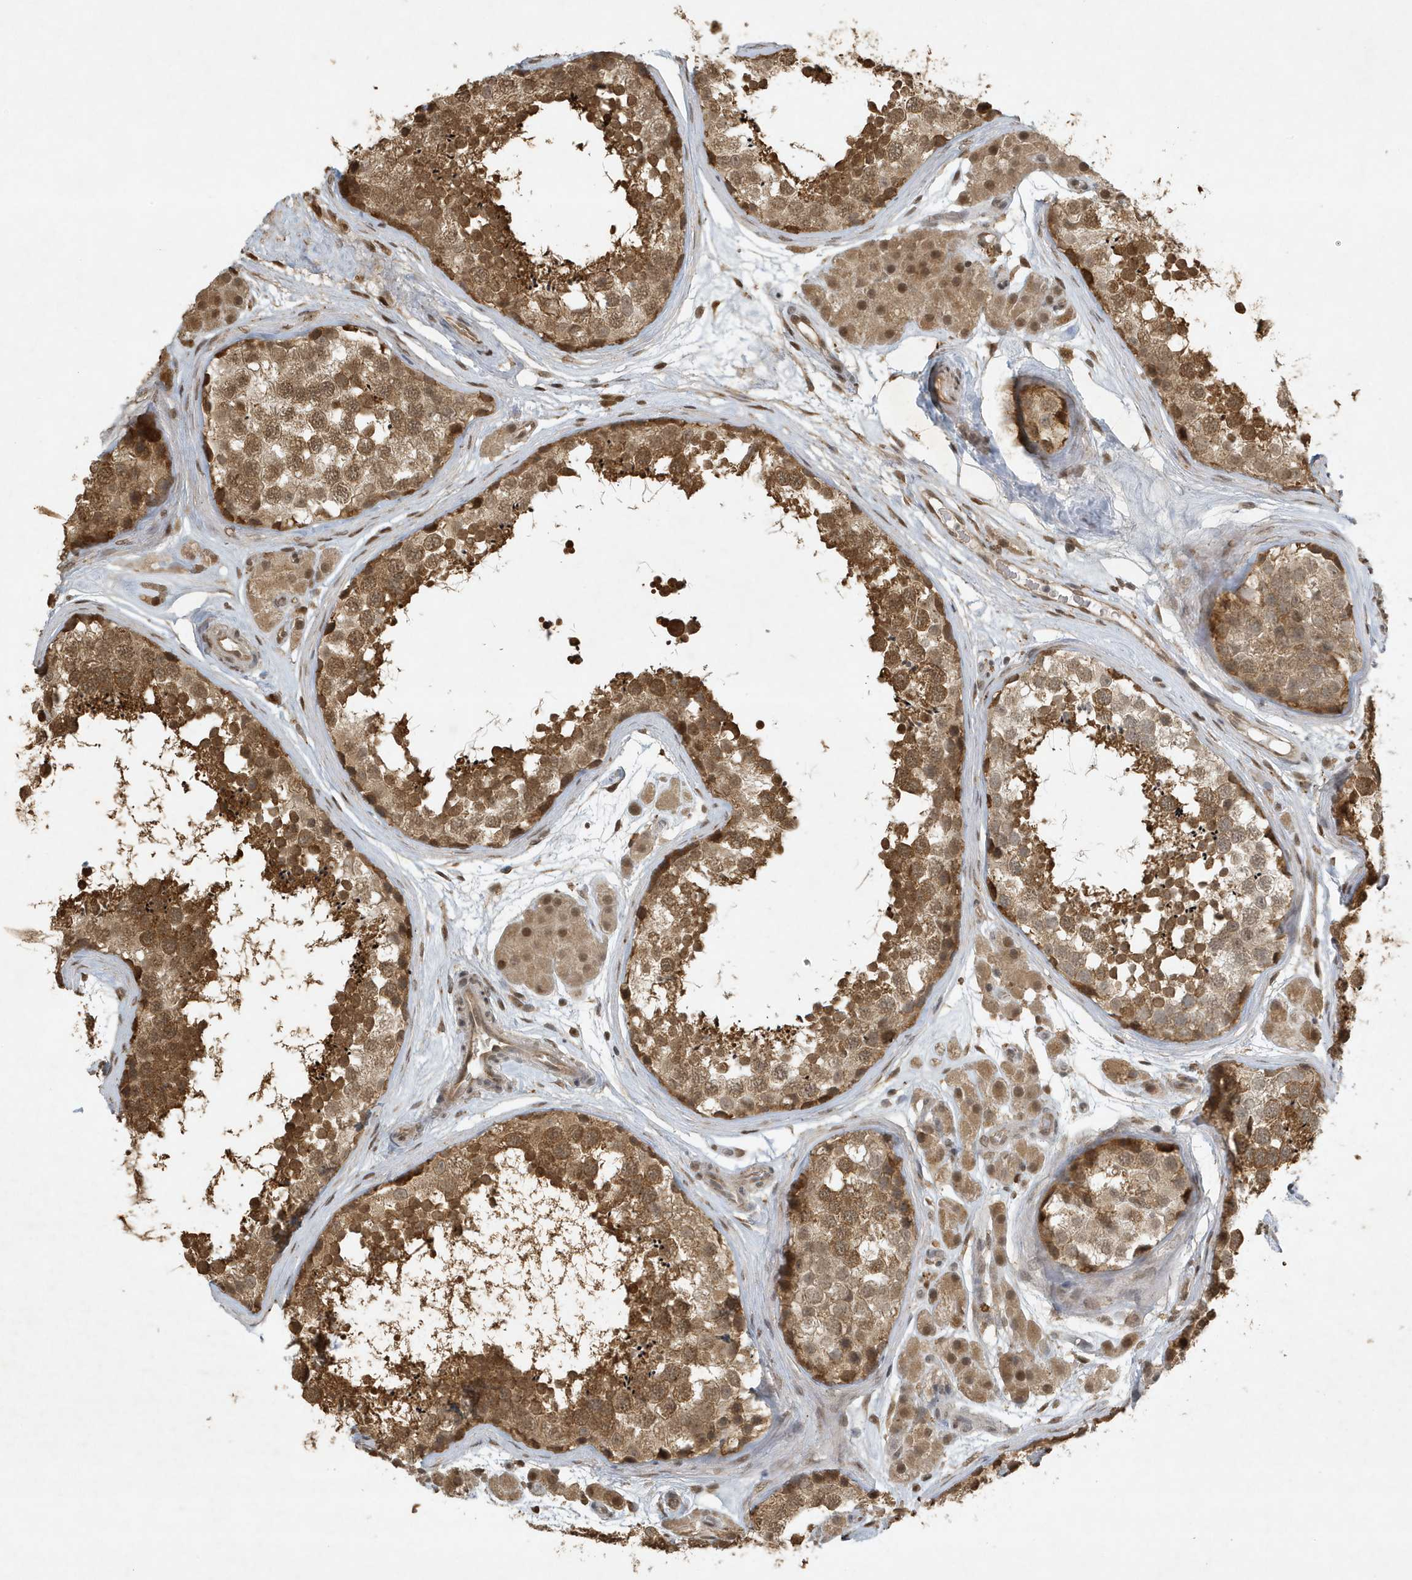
{"staining": {"intensity": "moderate", "quantity": ">75%", "location": "cytoplasmic/membranous"}, "tissue": "testis", "cell_type": "Cells in seminiferous ducts", "image_type": "normal", "snomed": [{"axis": "morphology", "description": "Normal tissue, NOS"}, {"axis": "topography", "description": "Testis"}], "caption": "A histopathology image of testis stained for a protein demonstrates moderate cytoplasmic/membranous brown staining in cells in seminiferous ducts. Immunohistochemistry stains the protein of interest in brown and the nuclei are stained blue.", "gene": "HSPA1A", "patient": {"sex": "male", "age": 56}}